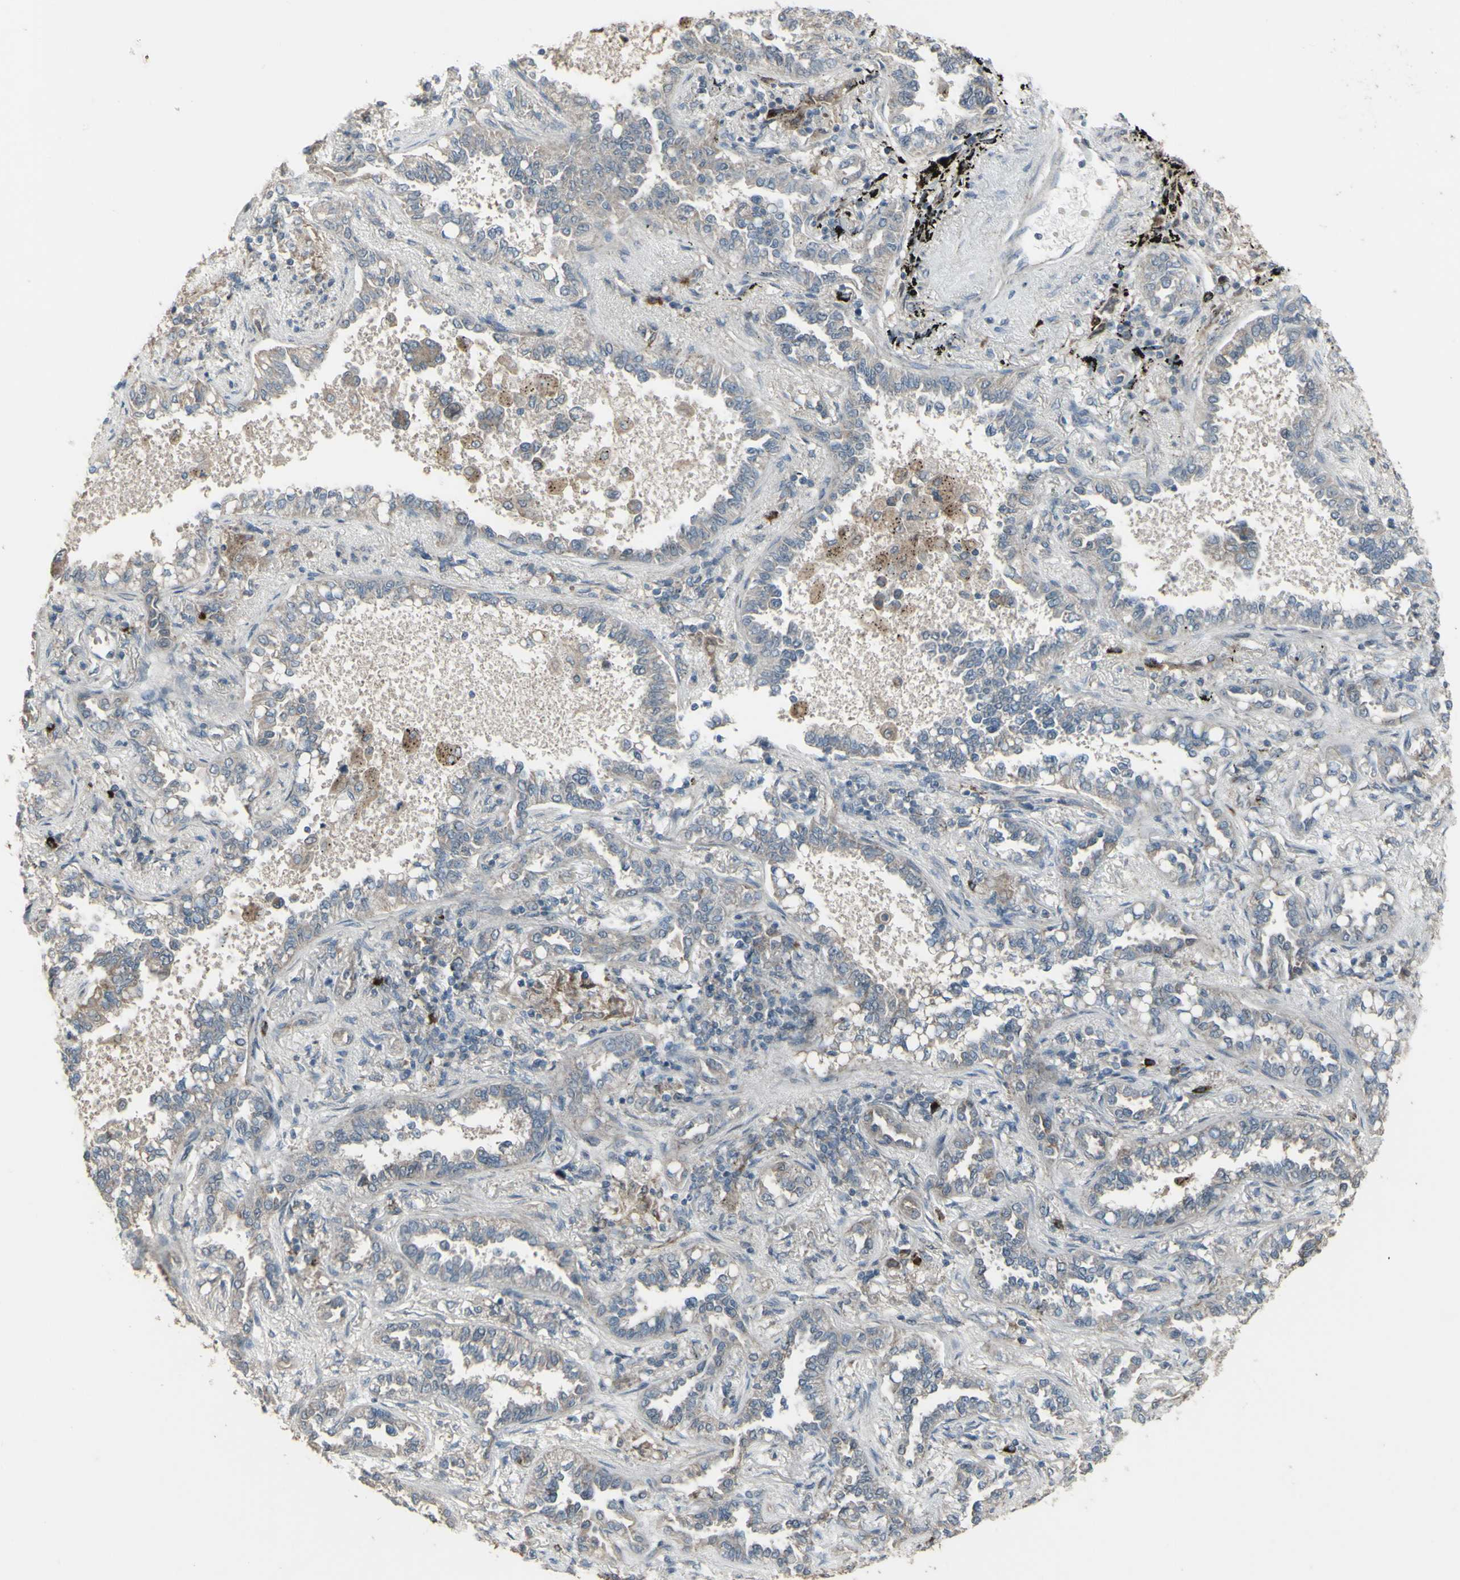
{"staining": {"intensity": "weak", "quantity": ">75%", "location": "cytoplasmic/membranous"}, "tissue": "lung cancer", "cell_type": "Tumor cells", "image_type": "cancer", "snomed": [{"axis": "morphology", "description": "Normal tissue, NOS"}, {"axis": "morphology", "description": "Adenocarcinoma, NOS"}, {"axis": "topography", "description": "Lung"}], "caption": "Immunohistochemical staining of lung cancer (adenocarcinoma) reveals low levels of weak cytoplasmic/membranous protein positivity in about >75% of tumor cells.", "gene": "GRAMD1B", "patient": {"sex": "male", "age": 59}}